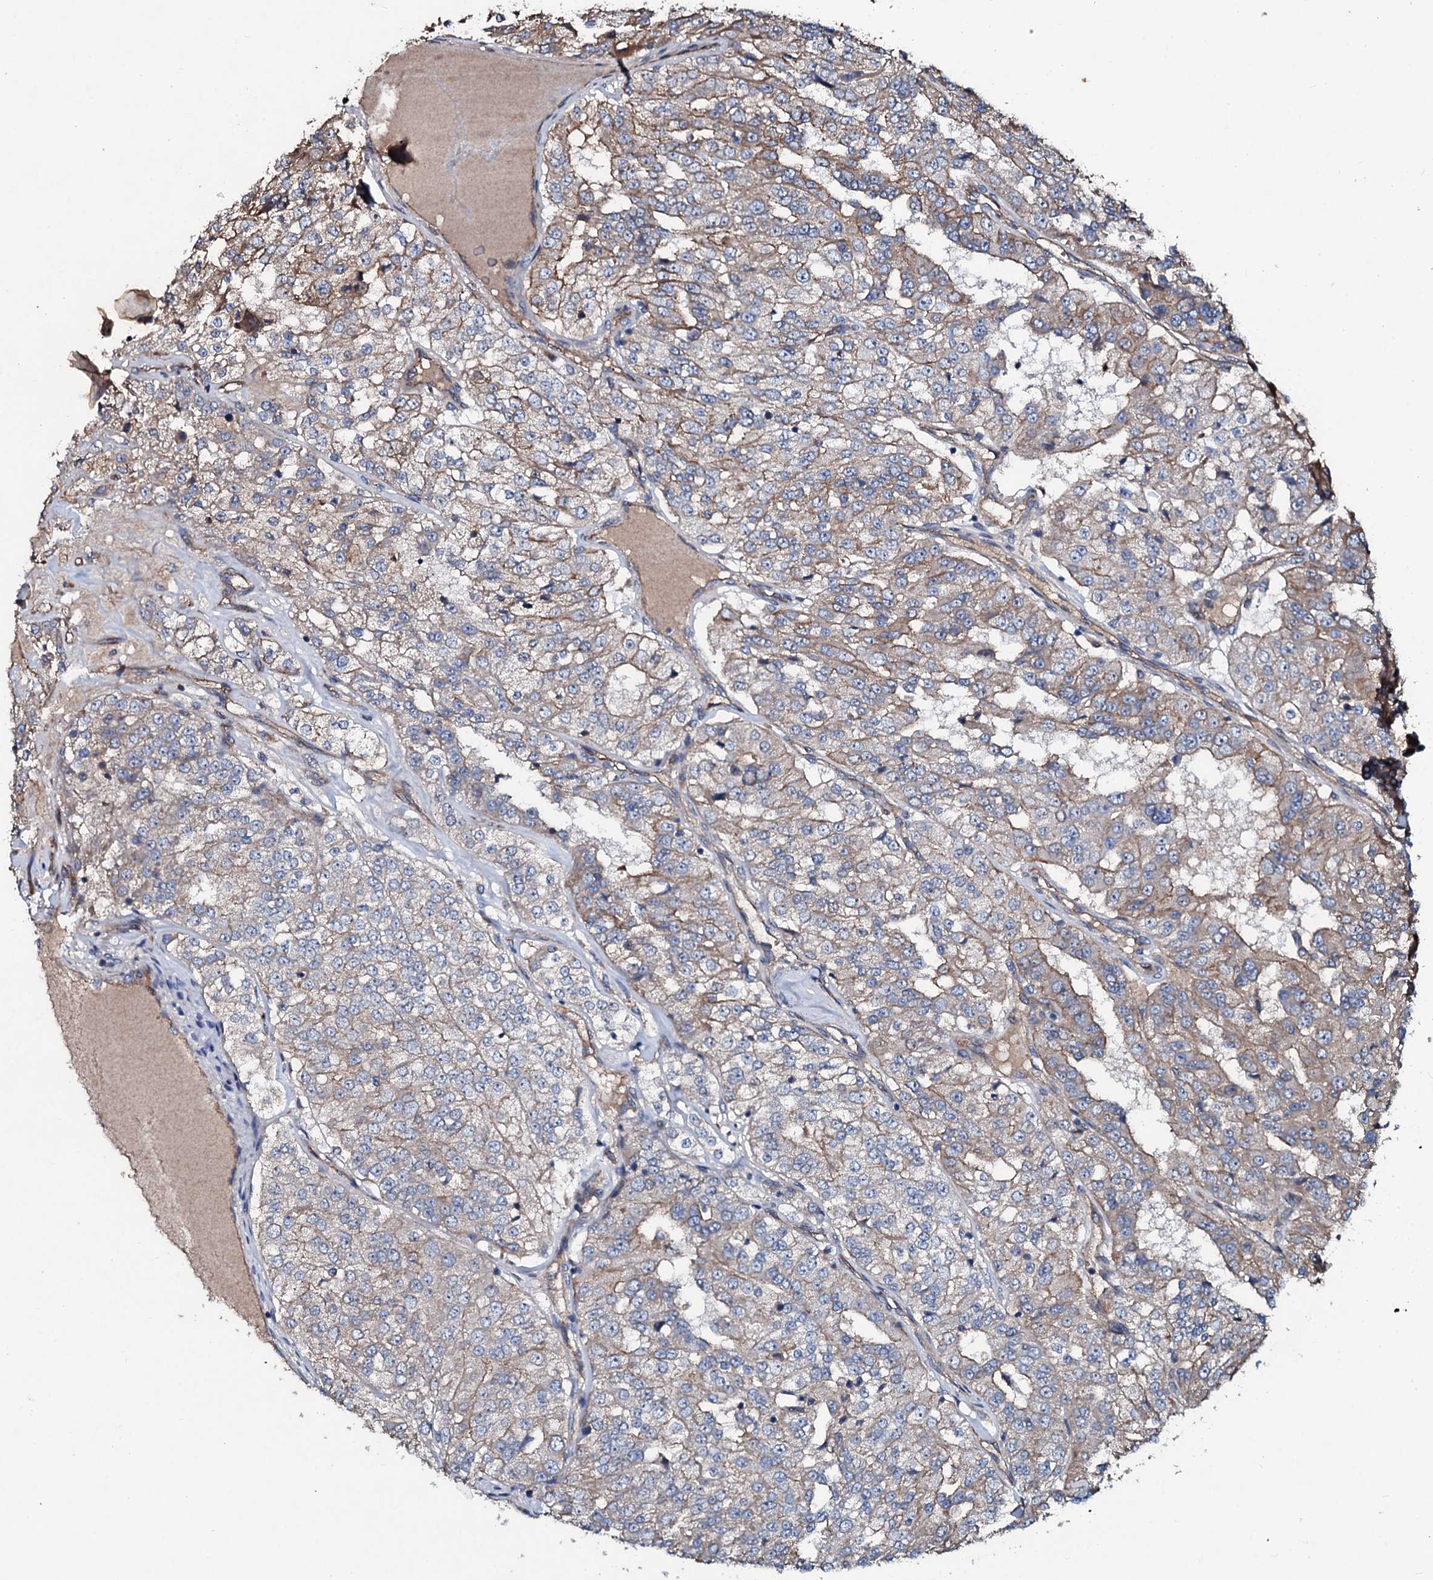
{"staining": {"intensity": "moderate", "quantity": "<25%", "location": "cytoplasmic/membranous"}, "tissue": "renal cancer", "cell_type": "Tumor cells", "image_type": "cancer", "snomed": [{"axis": "morphology", "description": "Adenocarcinoma, NOS"}, {"axis": "topography", "description": "Kidney"}], "caption": "Human renal cancer stained with a protein marker displays moderate staining in tumor cells.", "gene": "DMAC2", "patient": {"sex": "female", "age": 63}}